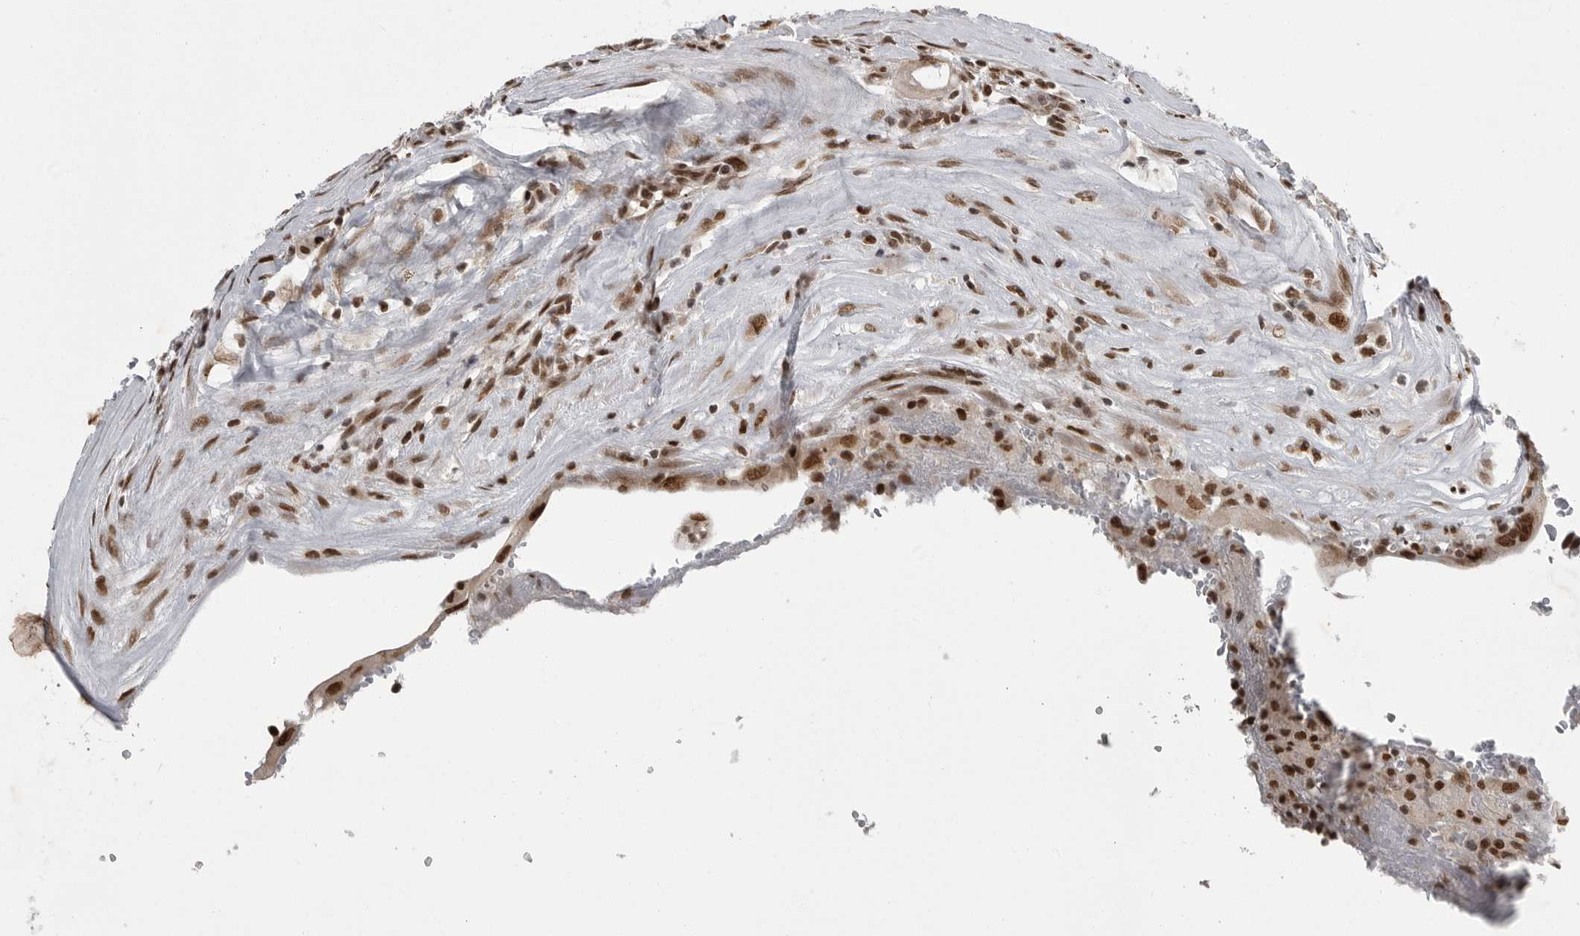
{"staining": {"intensity": "strong", "quantity": ">75%", "location": "nuclear"}, "tissue": "thyroid cancer", "cell_type": "Tumor cells", "image_type": "cancer", "snomed": [{"axis": "morphology", "description": "Papillary adenocarcinoma, NOS"}, {"axis": "topography", "description": "Thyroid gland"}], "caption": "The image shows staining of thyroid papillary adenocarcinoma, revealing strong nuclear protein expression (brown color) within tumor cells. The staining was performed using DAB, with brown indicating positive protein expression. Nuclei are stained blue with hematoxylin.", "gene": "YAF2", "patient": {"sex": "male", "age": 77}}